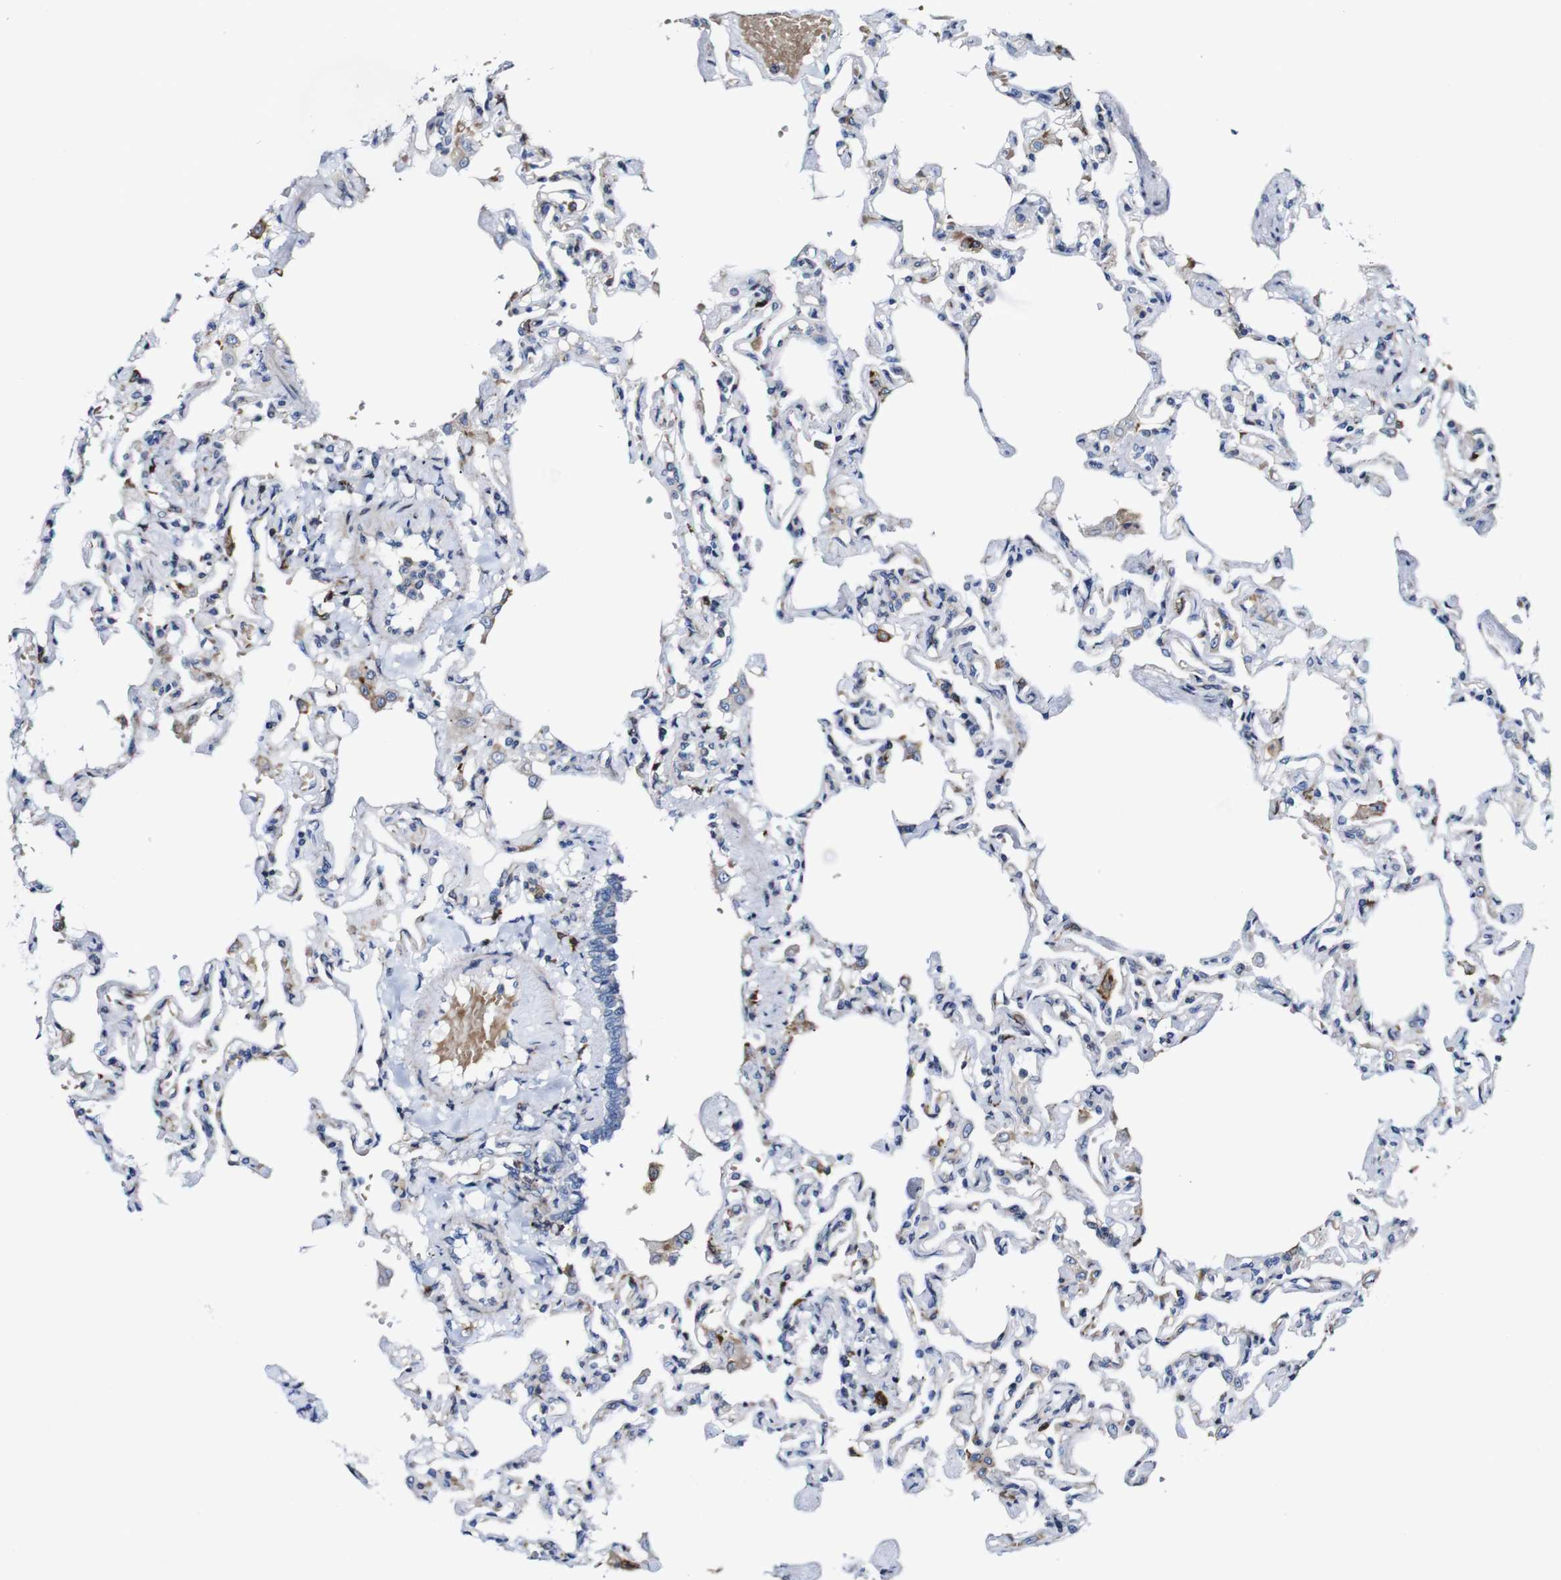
{"staining": {"intensity": "weak", "quantity": ">75%", "location": "cytoplasmic/membranous"}, "tissue": "lung", "cell_type": "Alveolar cells", "image_type": "normal", "snomed": [{"axis": "morphology", "description": "Normal tissue, NOS"}, {"axis": "topography", "description": "Lung"}], "caption": "Human lung stained with a brown dye demonstrates weak cytoplasmic/membranous positive positivity in approximately >75% of alveolar cells.", "gene": "JAK2", "patient": {"sex": "male", "age": 21}}